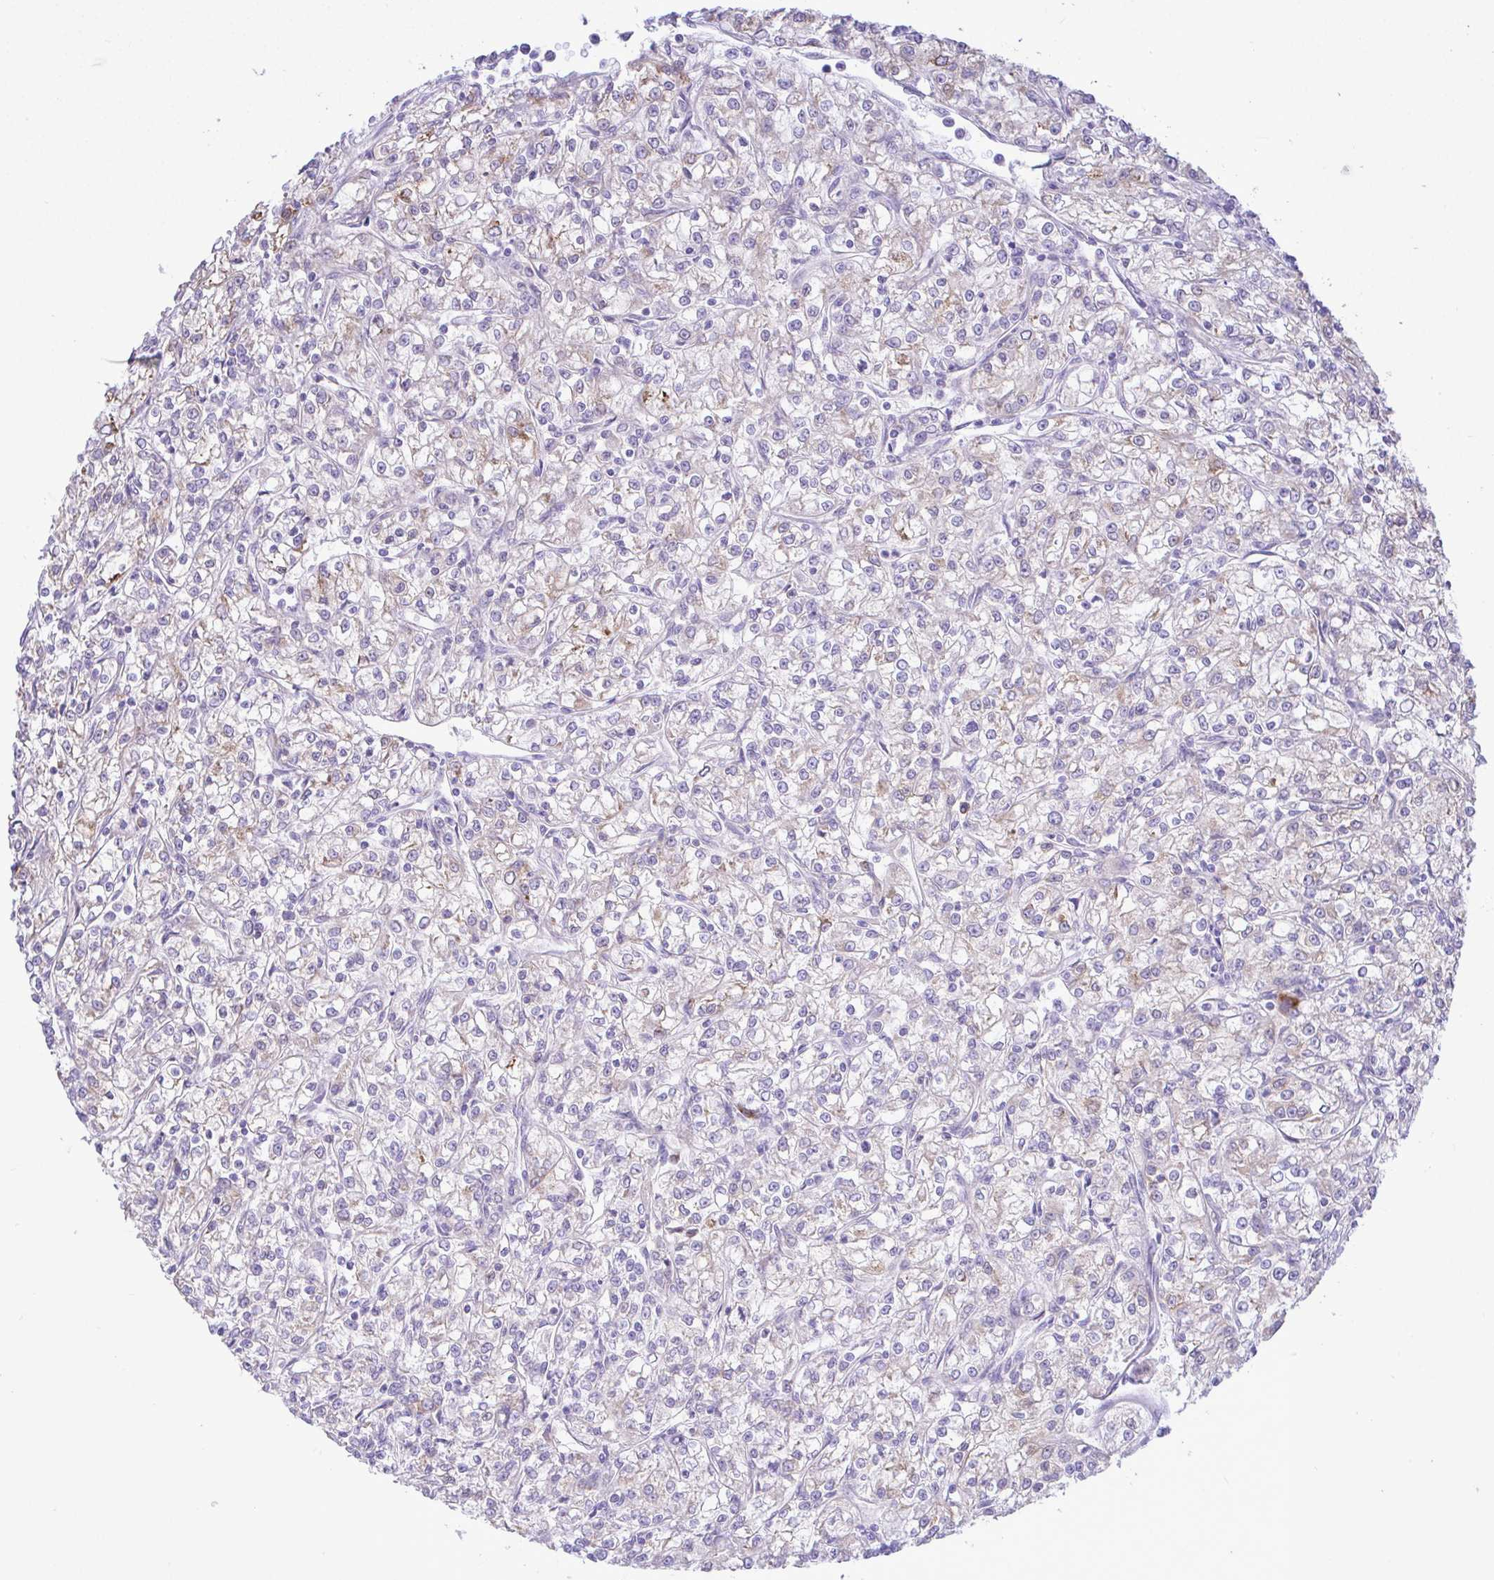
{"staining": {"intensity": "weak", "quantity": "<25%", "location": "cytoplasmic/membranous"}, "tissue": "renal cancer", "cell_type": "Tumor cells", "image_type": "cancer", "snomed": [{"axis": "morphology", "description": "Adenocarcinoma, NOS"}, {"axis": "topography", "description": "Kidney"}], "caption": "The image demonstrates no significant positivity in tumor cells of adenocarcinoma (renal).", "gene": "EEF1A2", "patient": {"sex": "female", "age": 59}}